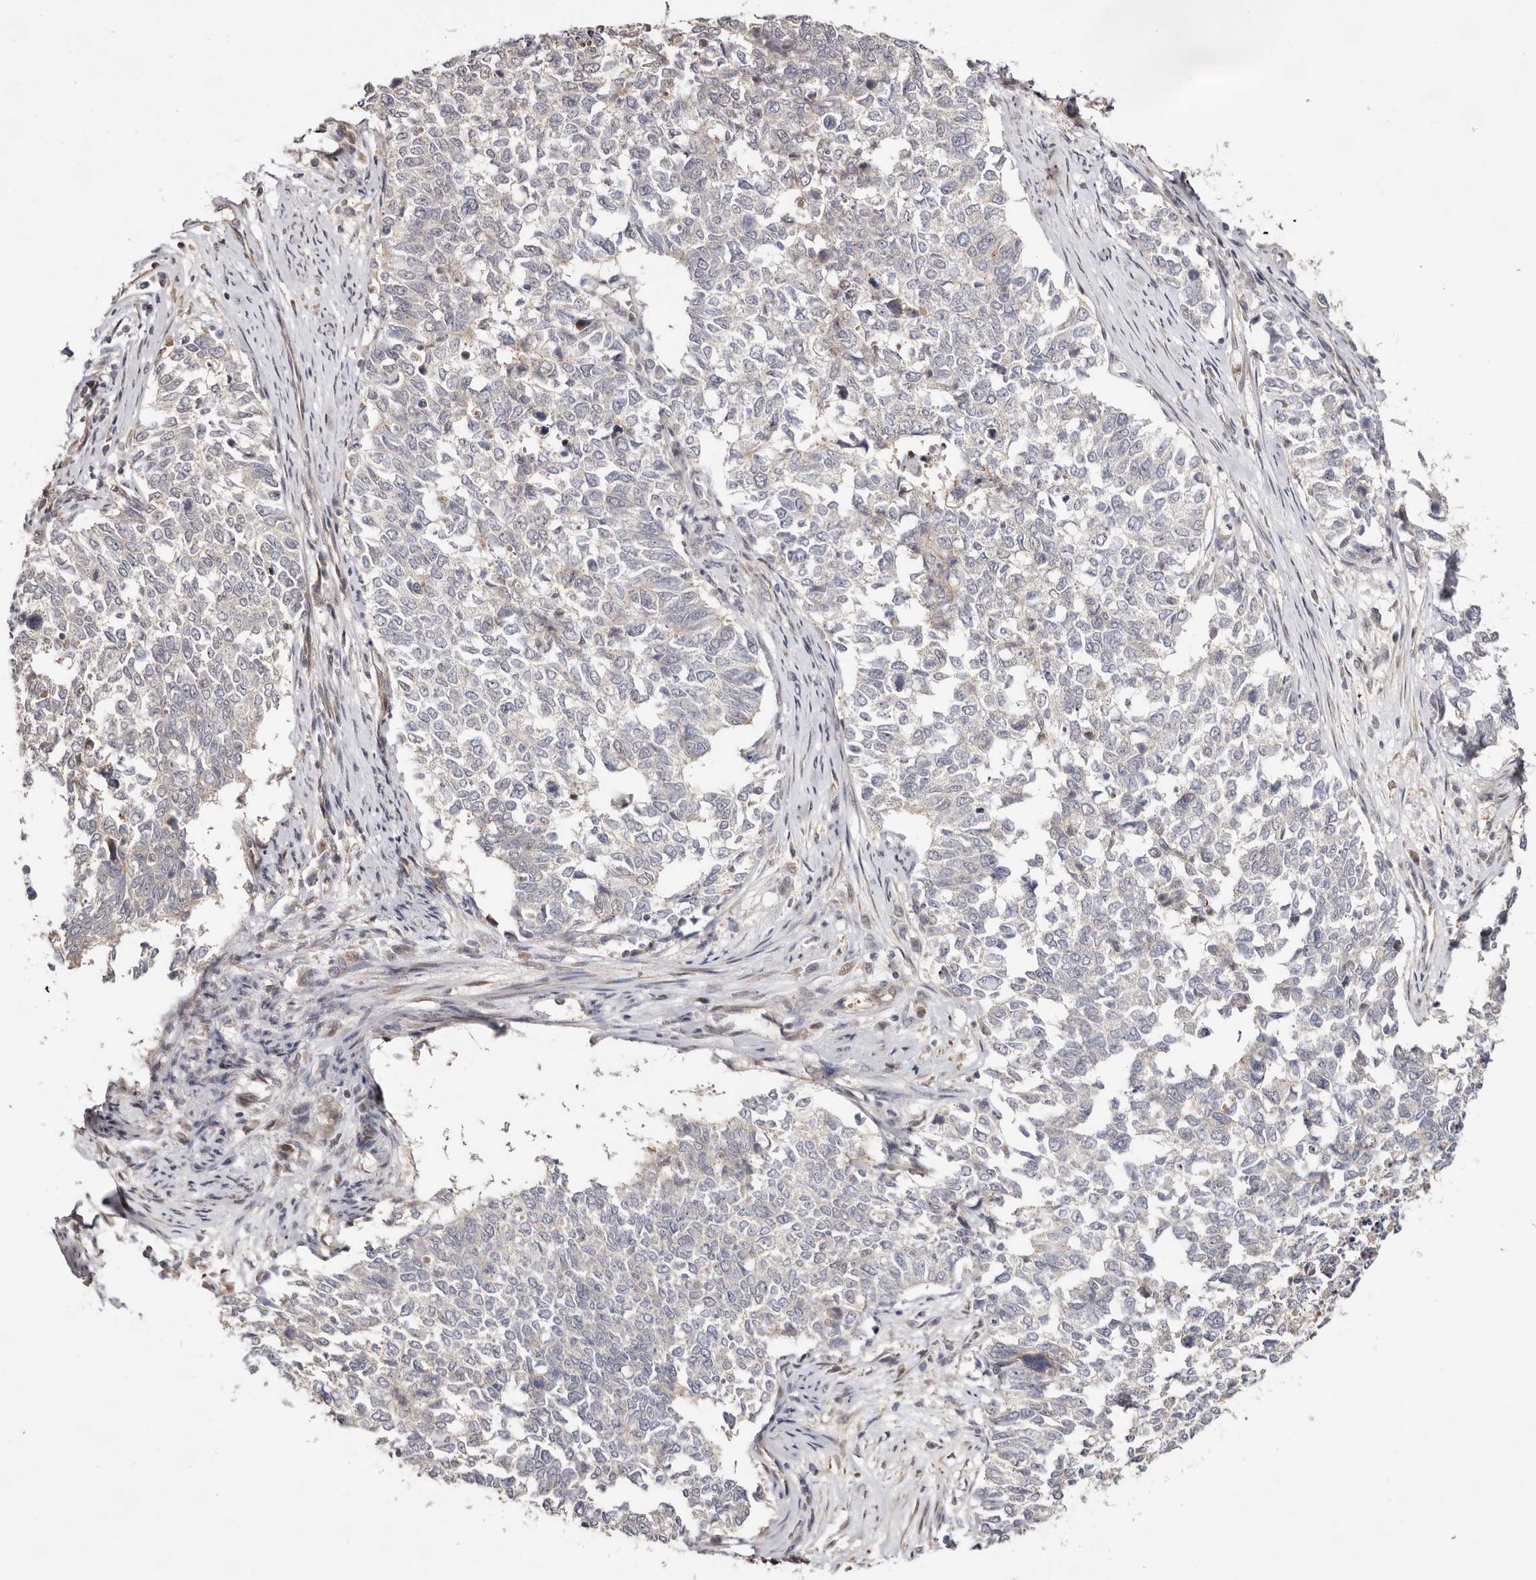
{"staining": {"intensity": "negative", "quantity": "none", "location": "none"}, "tissue": "cervical cancer", "cell_type": "Tumor cells", "image_type": "cancer", "snomed": [{"axis": "morphology", "description": "Squamous cell carcinoma, NOS"}, {"axis": "topography", "description": "Cervix"}], "caption": "Immunohistochemistry (IHC) of cervical cancer reveals no staining in tumor cells.", "gene": "ODF2L", "patient": {"sex": "female", "age": 63}}